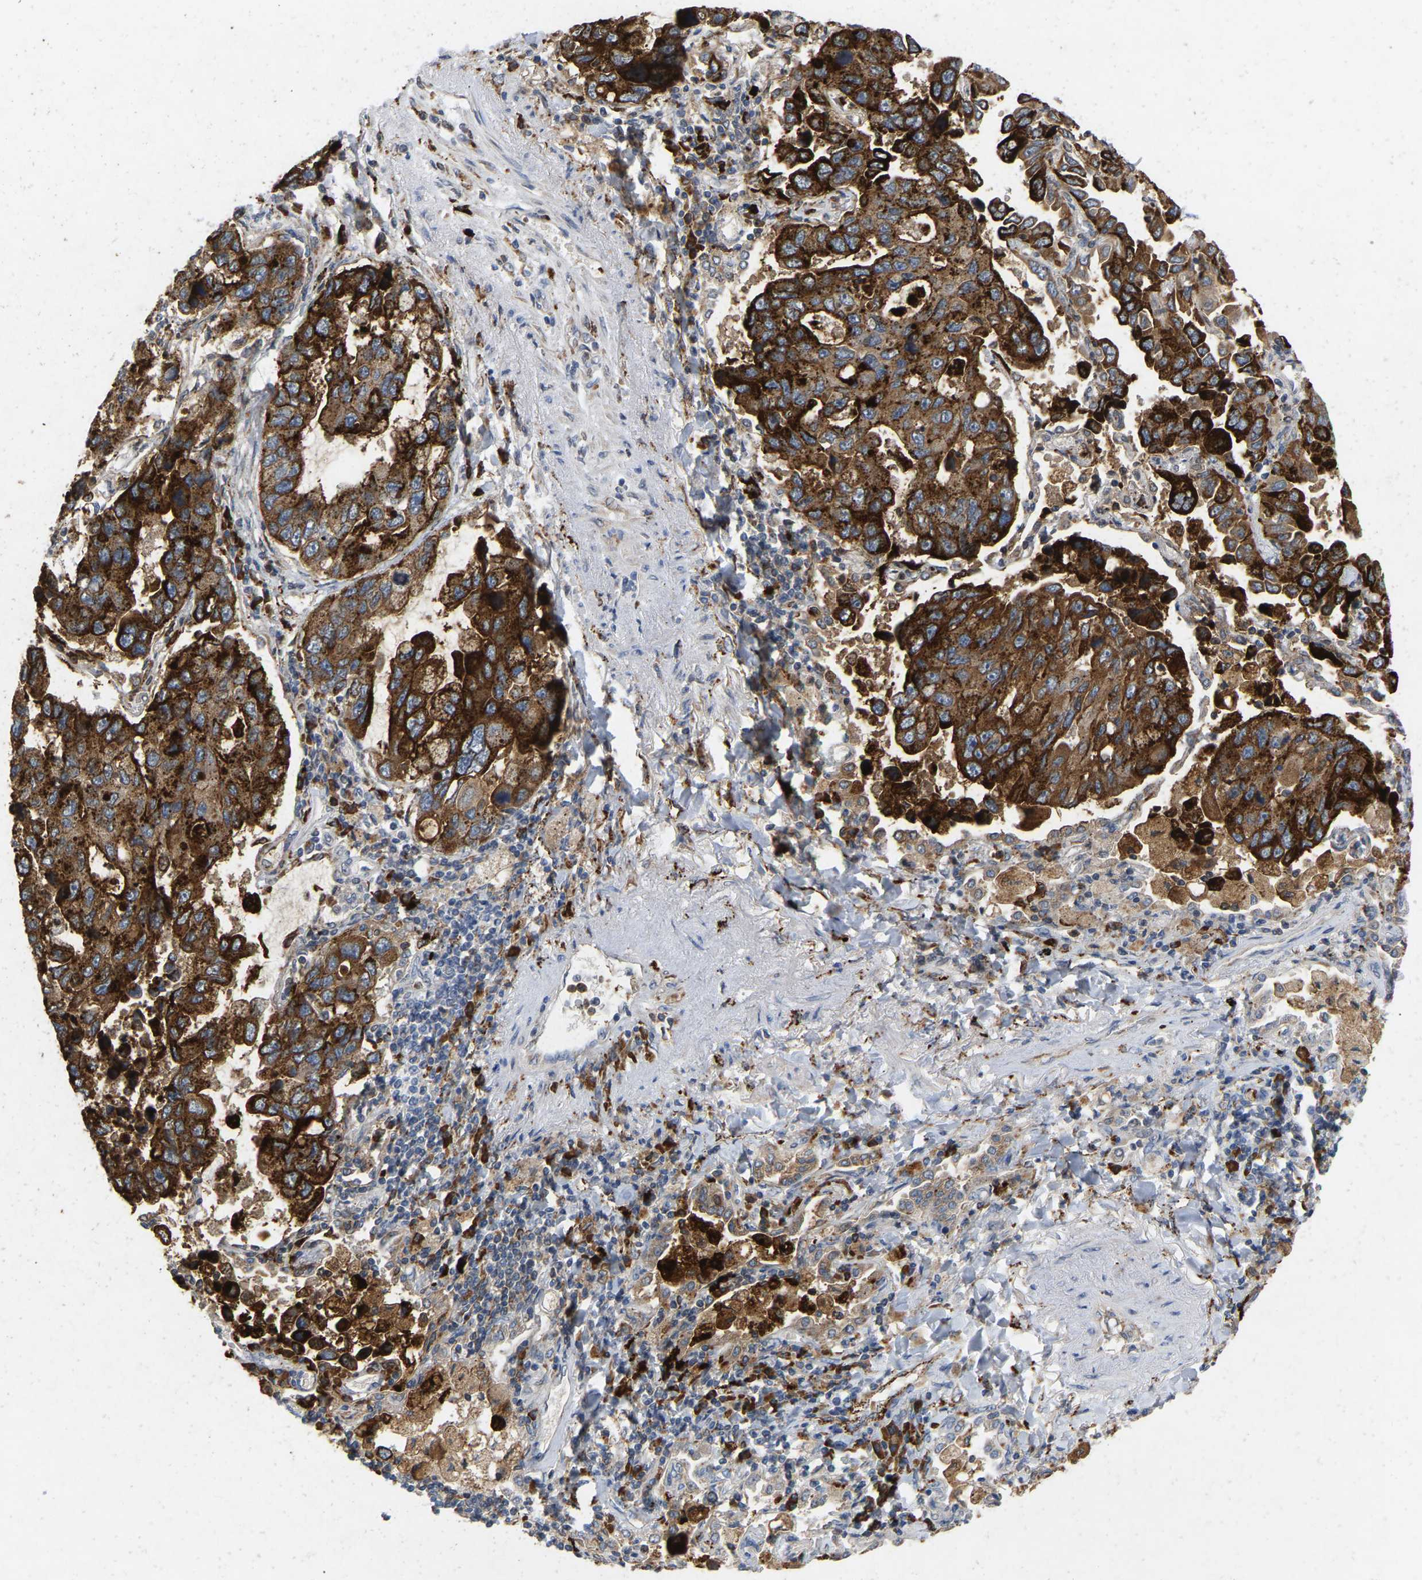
{"staining": {"intensity": "strong", "quantity": ">75%", "location": "cytoplasmic/membranous"}, "tissue": "lung cancer", "cell_type": "Tumor cells", "image_type": "cancer", "snomed": [{"axis": "morphology", "description": "Adenocarcinoma, NOS"}, {"axis": "topography", "description": "Lung"}], "caption": "Lung cancer (adenocarcinoma) stained for a protein (brown) shows strong cytoplasmic/membranous positive staining in approximately >75% of tumor cells.", "gene": "RHEB", "patient": {"sex": "male", "age": 64}}